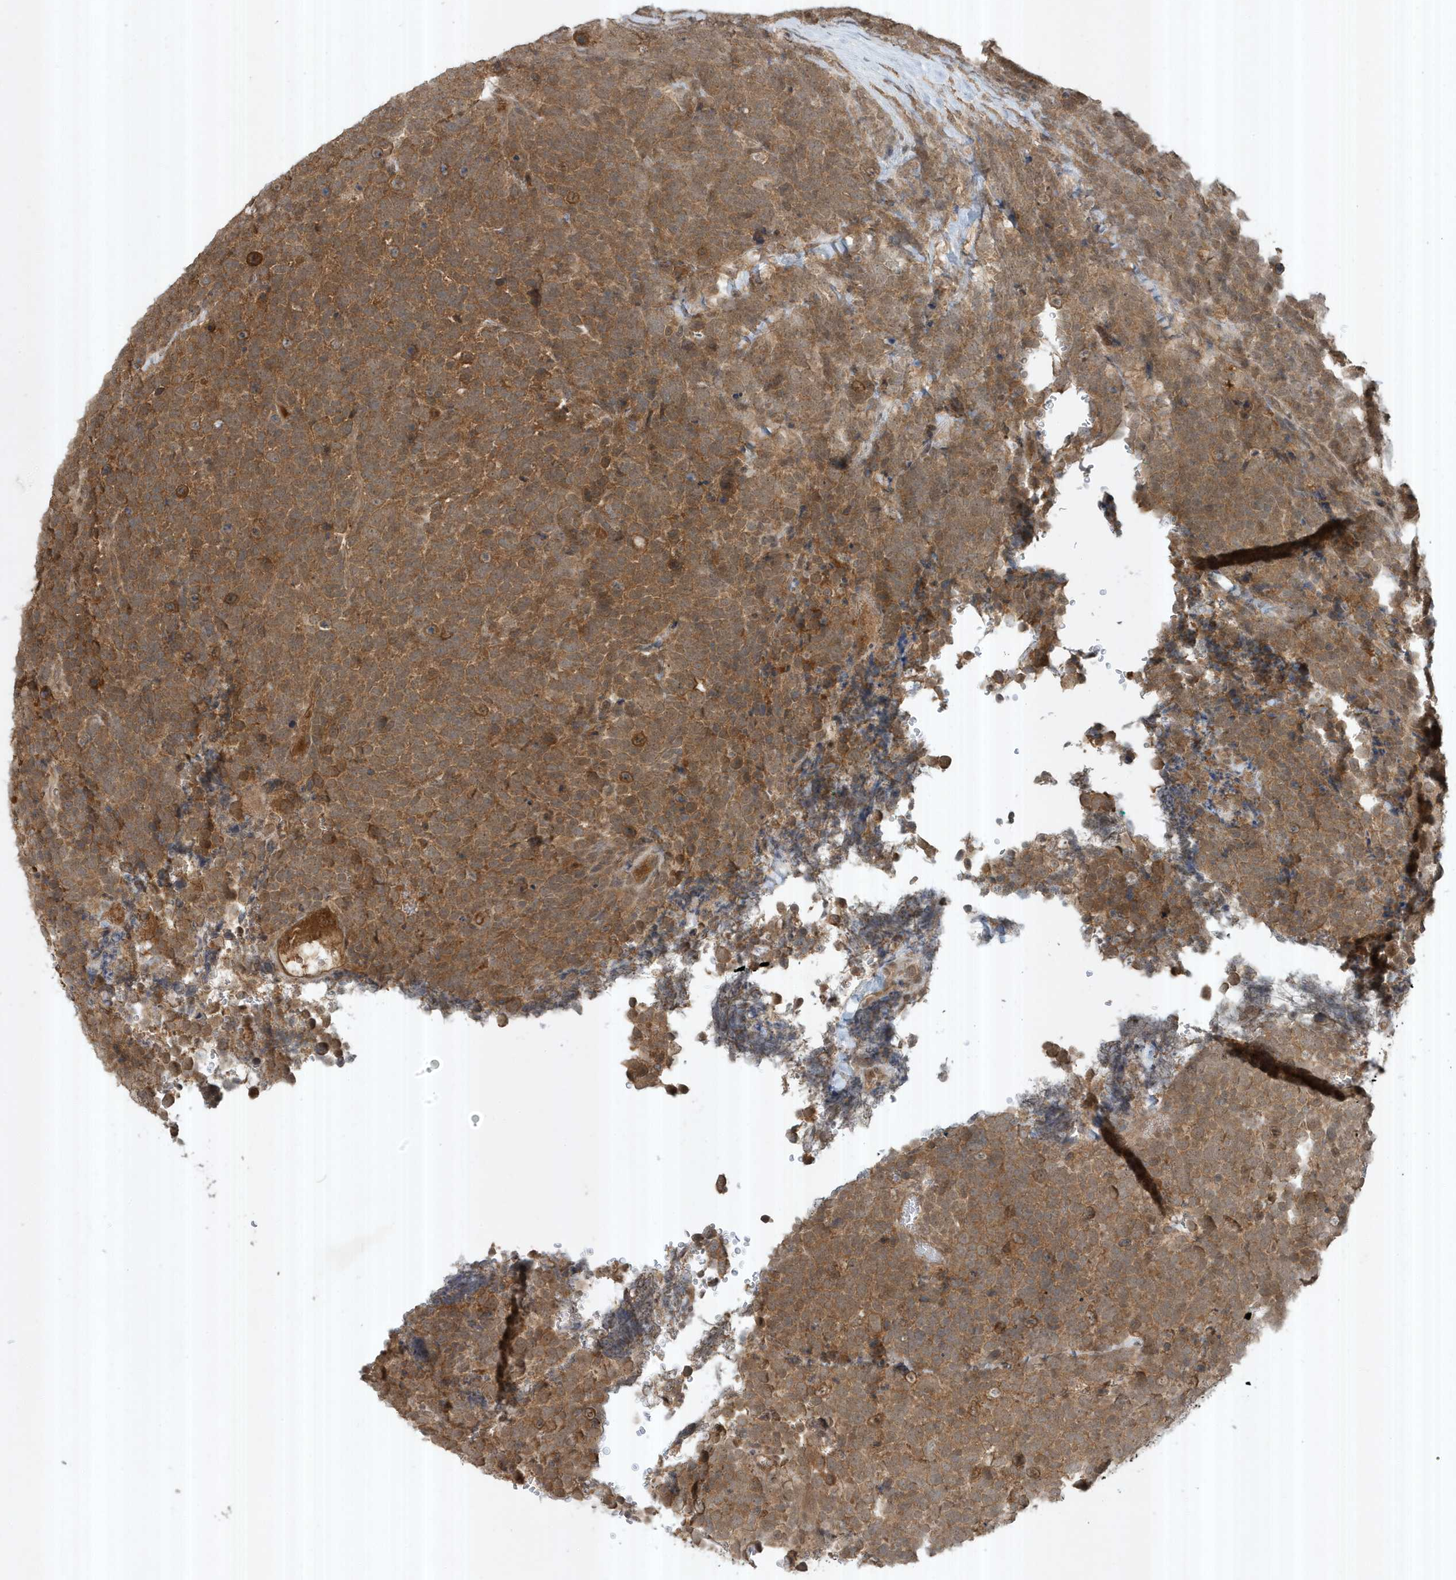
{"staining": {"intensity": "moderate", "quantity": ">75%", "location": "cytoplasmic/membranous"}, "tissue": "urothelial cancer", "cell_type": "Tumor cells", "image_type": "cancer", "snomed": [{"axis": "morphology", "description": "Urothelial carcinoma, High grade"}, {"axis": "topography", "description": "Urinary bladder"}], "caption": "The histopathology image demonstrates staining of urothelial cancer, revealing moderate cytoplasmic/membranous protein expression (brown color) within tumor cells. The staining is performed using DAB (3,3'-diaminobenzidine) brown chromogen to label protein expression. The nuclei are counter-stained blue using hematoxylin.", "gene": "ABCB9", "patient": {"sex": "female", "age": 82}}